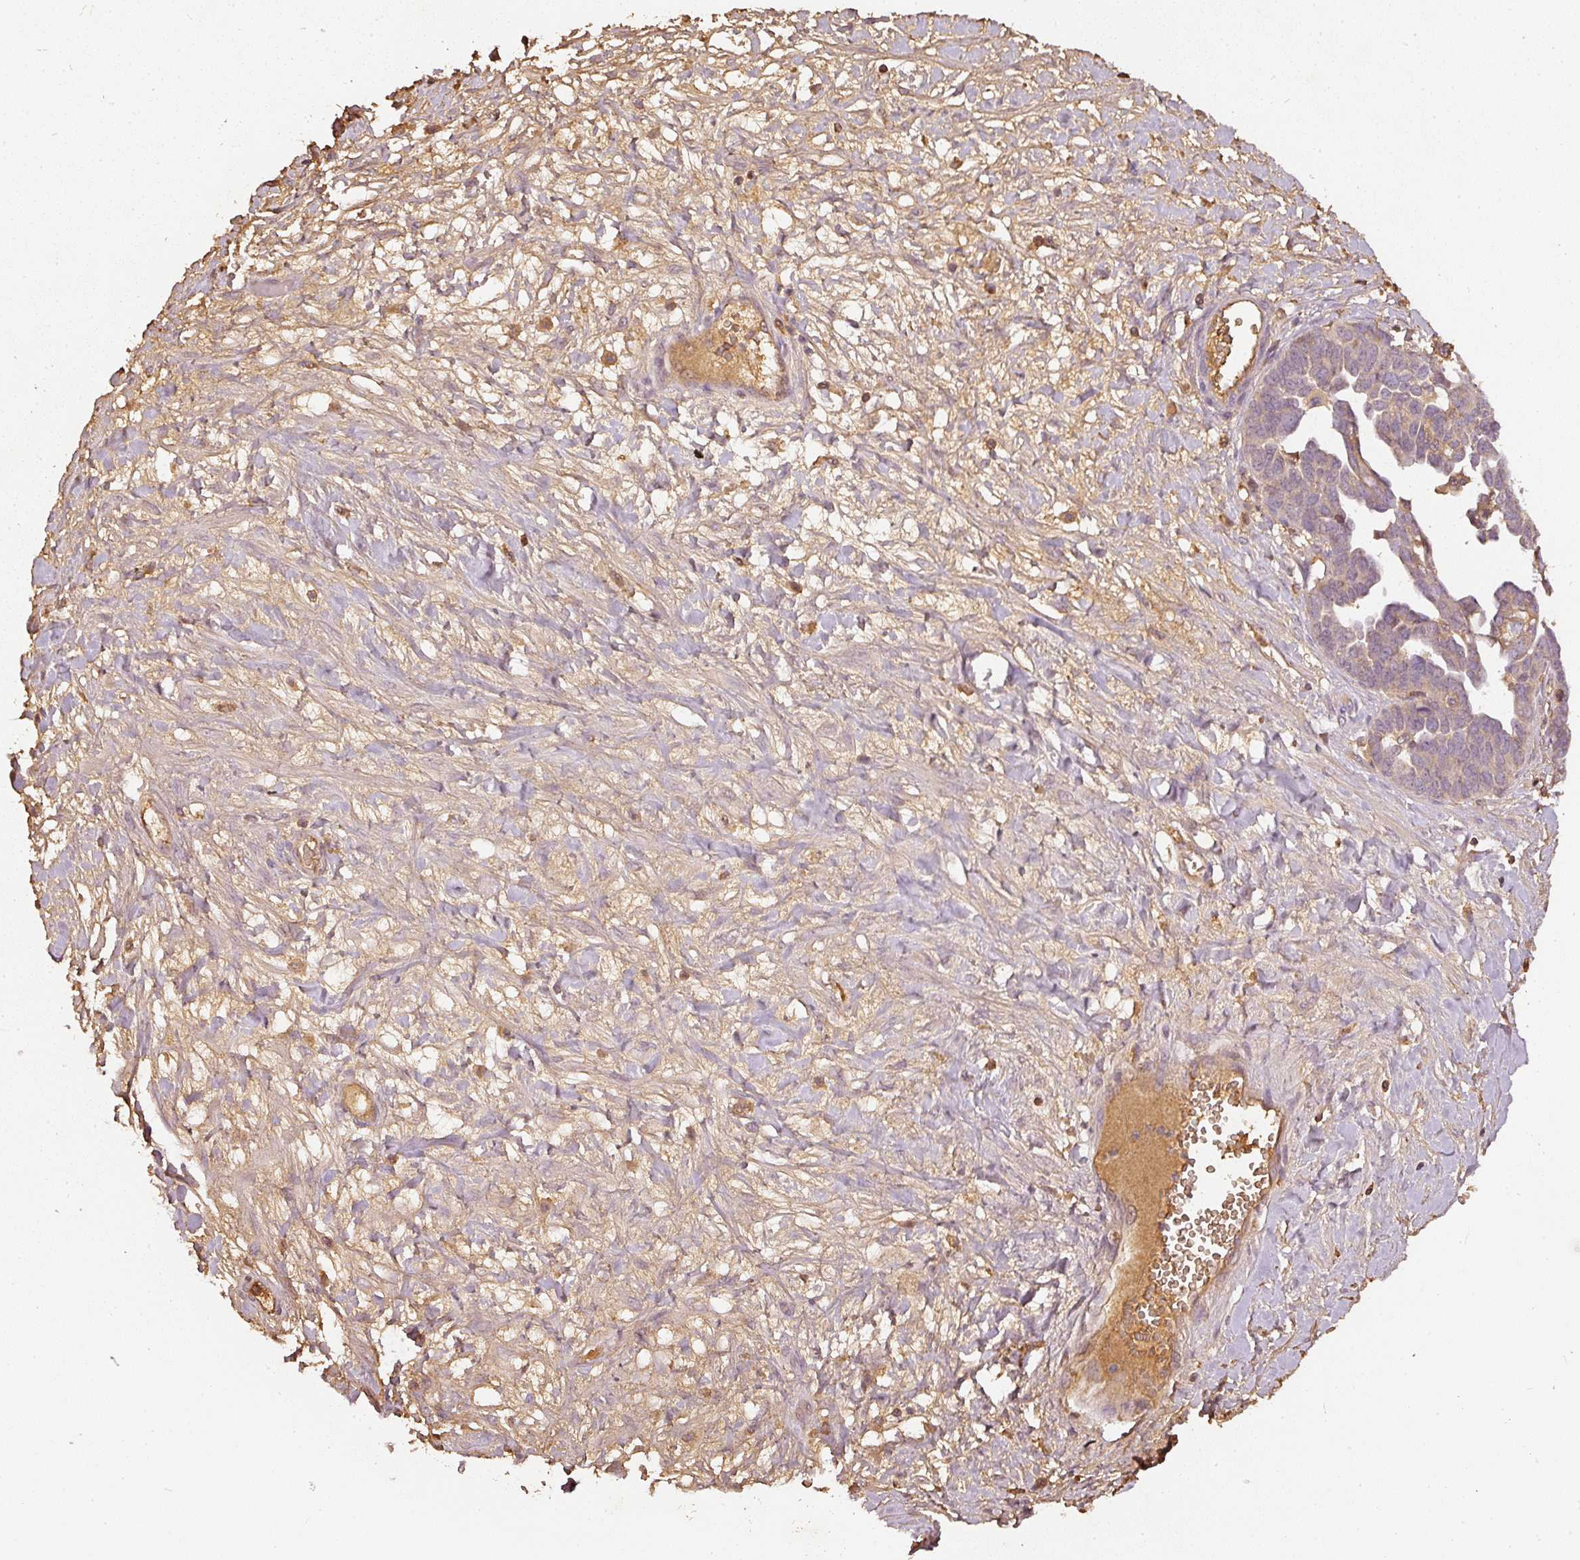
{"staining": {"intensity": "weak", "quantity": "25%-75%", "location": "cytoplasmic/membranous"}, "tissue": "ovarian cancer", "cell_type": "Tumor cells", "image_type": "cancer", "snomed": [{"axis": "morphology", "description": "Cystadenocarcinoma, serous, NOS"}, {"axis": "topography", "description": "Ovary"}], "caption": "Immunohistochemical staining of serous cystadenocarcinoma (ovarian) displays low levels of weak cytoplasmic/membranous staining in approximately 25%-75% of tumor cells.", "gene": "EVL", "patient": {"sex": "female", "age": 54}}